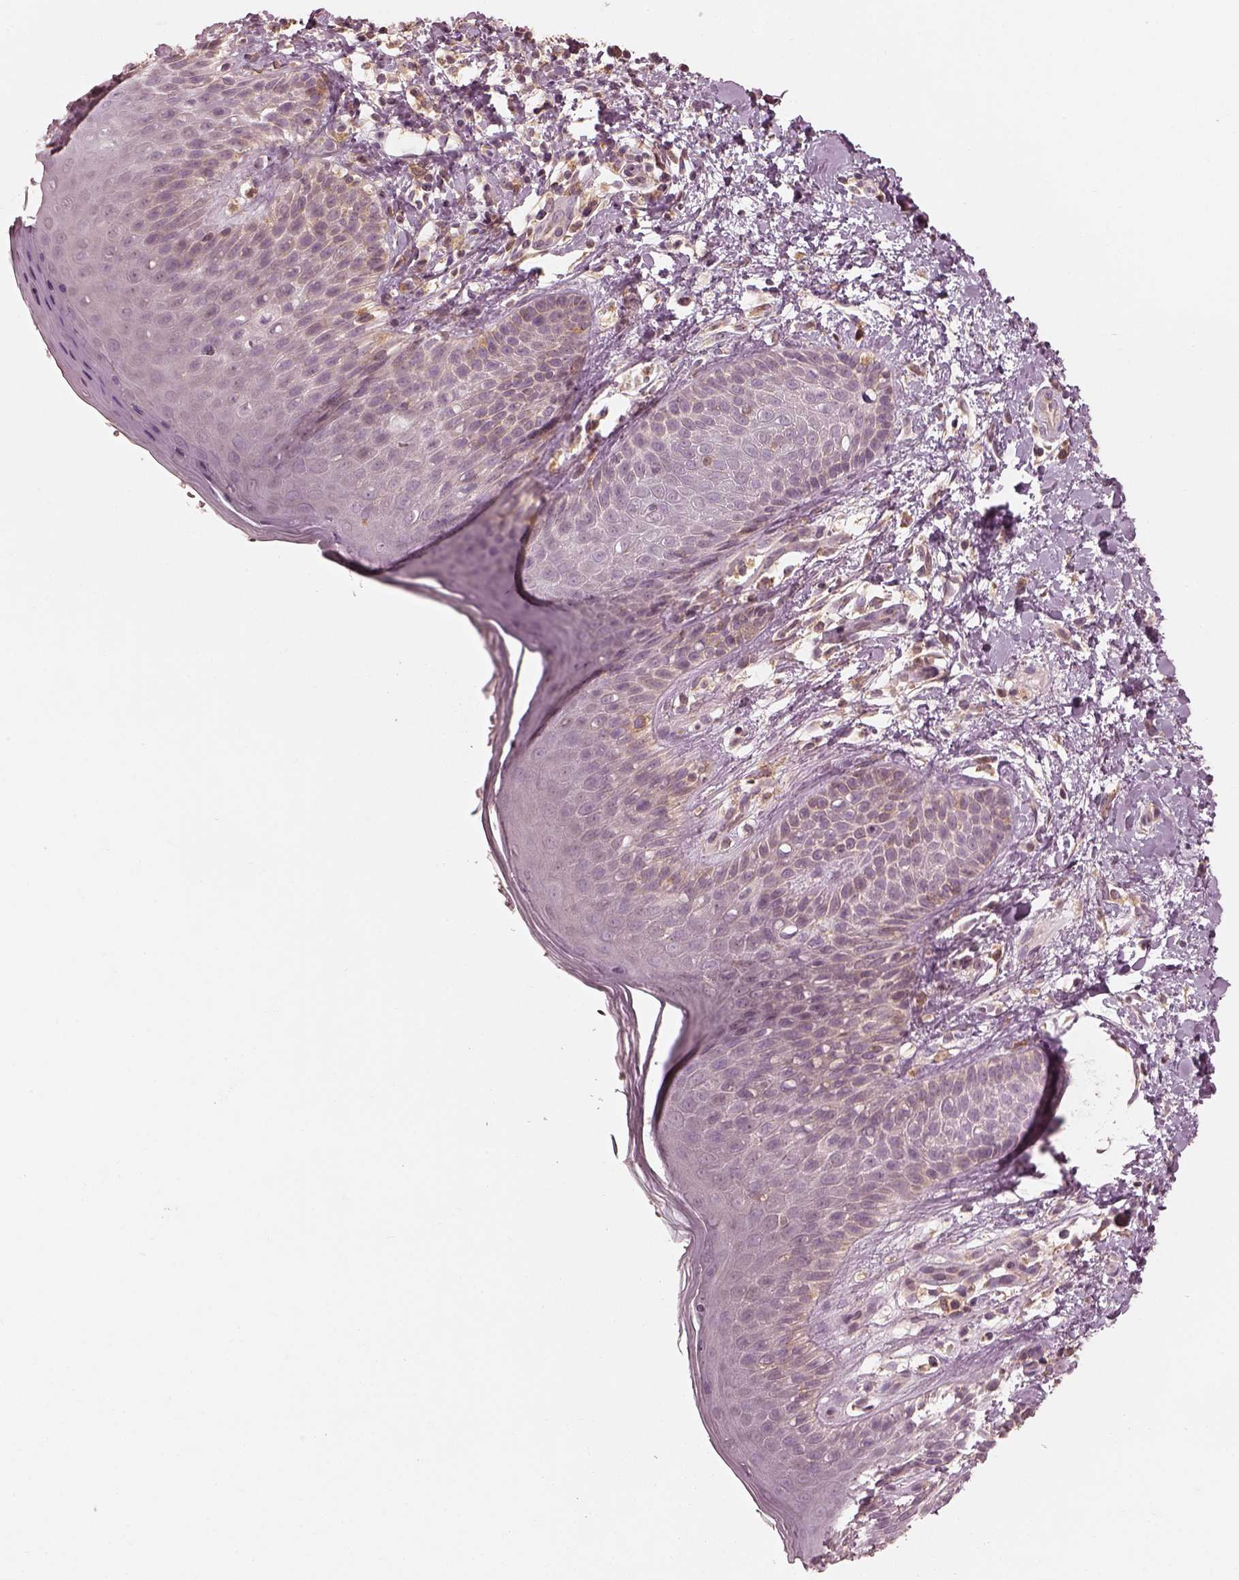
{"staining": {"intensity": "negative", "quantity": "none", "location": "none"}, "tissue": "skin", "cell_type": "Epidermal cells", "image_type": "normal", "snomed": [{"axis": "morphology", "description": "Normal tissue, NOS"}, {"axis": "topography", "description": "Anal"}], "caption": "The image exhibits no significant positivity in epidermal cells of skin. The staining is performed using DAB brown chromogen with nuclei counter-stained in using hematoxylin.", "gene": "PRKACG", "patient": {"sex": "male", "age": 36}}